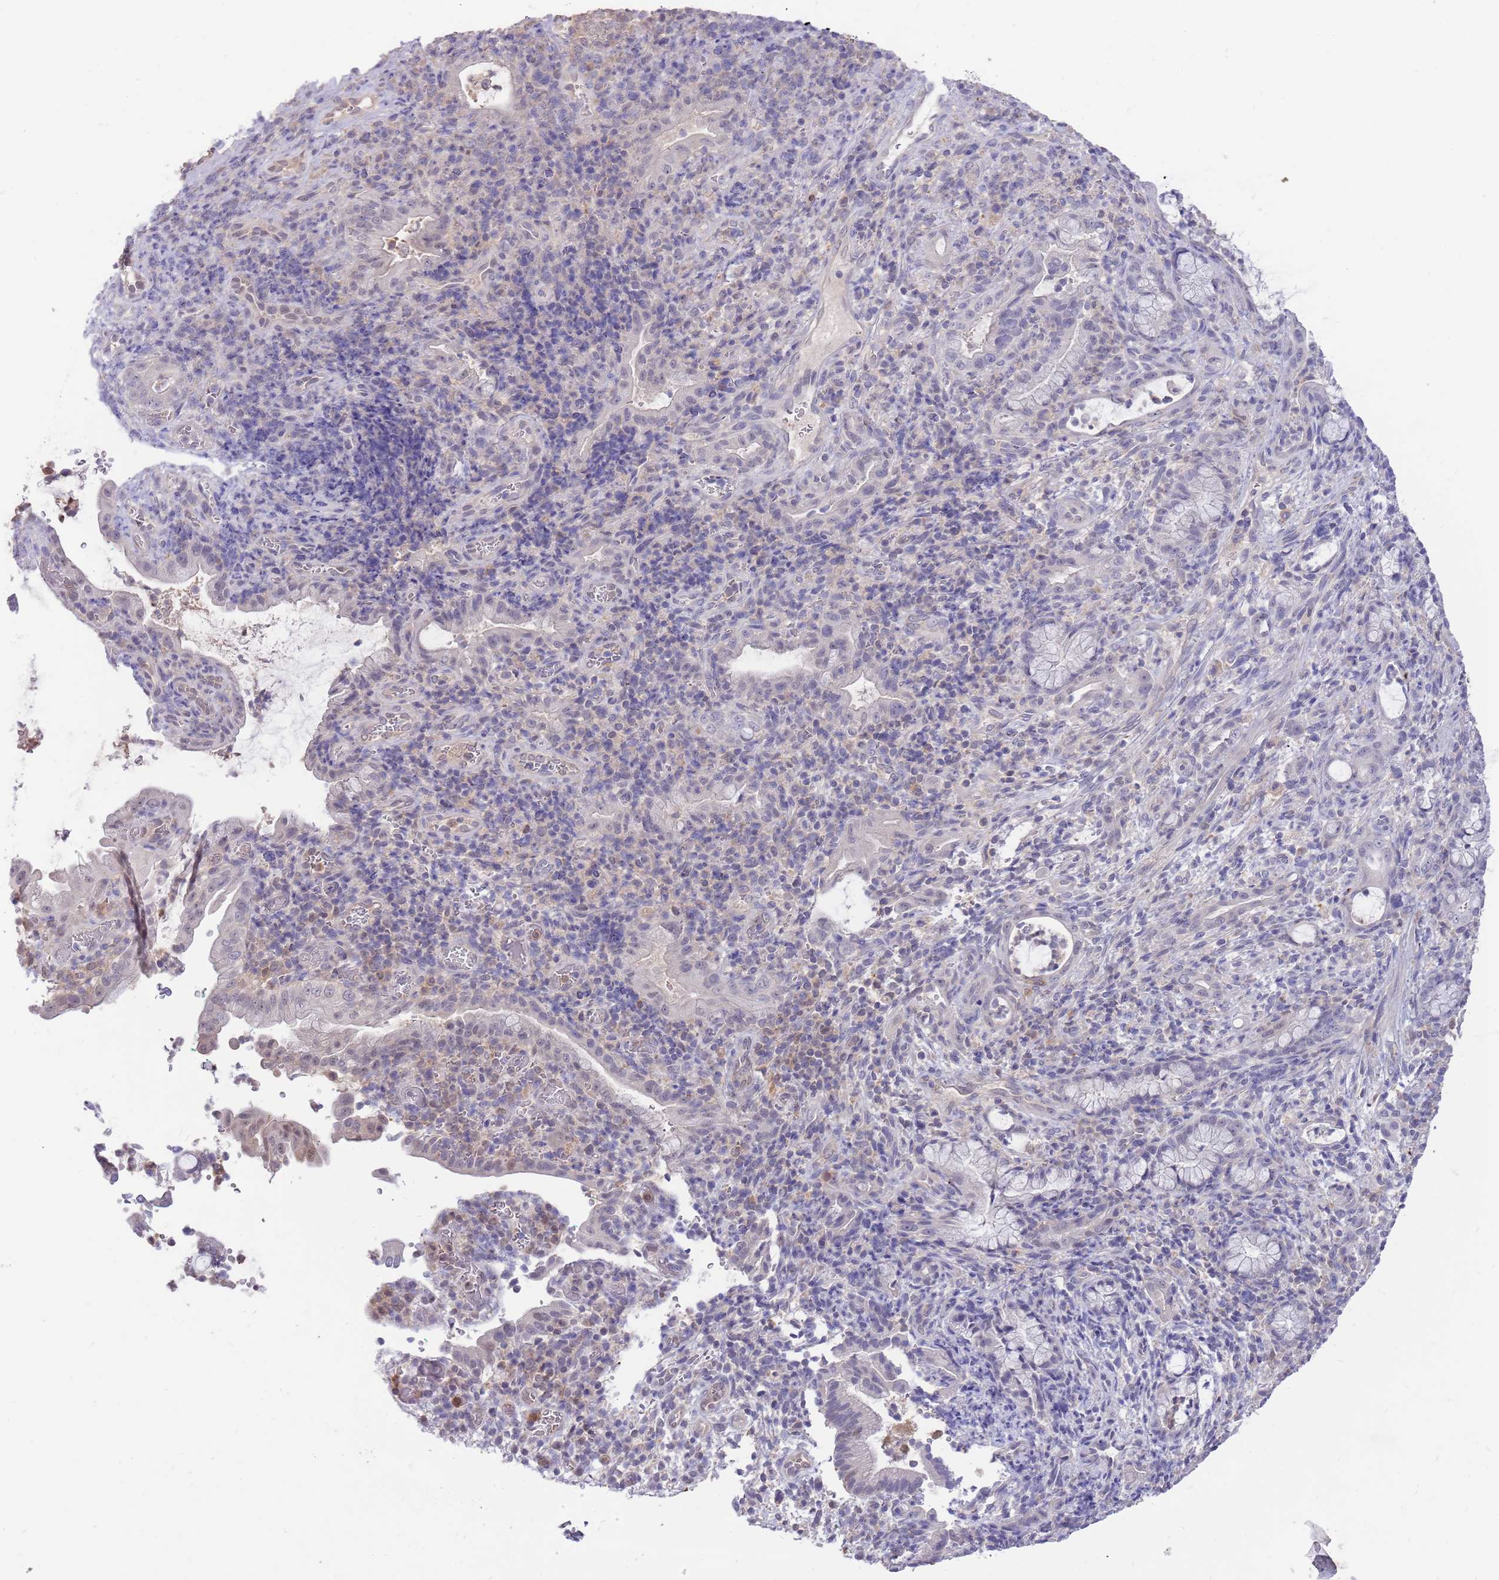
{"staining": {"intensity": "weak", "quantity": "<25%", "location": "nuclear"}, "tissue": "pancreatic cancer", "cell_type": "Tumor cells", "image_type": "cancer", "snomed": [{"axis": "morphology", "description": "Normal tissue, NOS"}, {"axis": "morphology", "description": "Adenocarcinoma, NOS"}, {"axis": "topography", "description": "Pancreas"}], "caption": "Tumor cells show no significant staining in pancreatic cancer.", "gene": "AP5S1", "patient": {"sex": "female", "age": 55}}